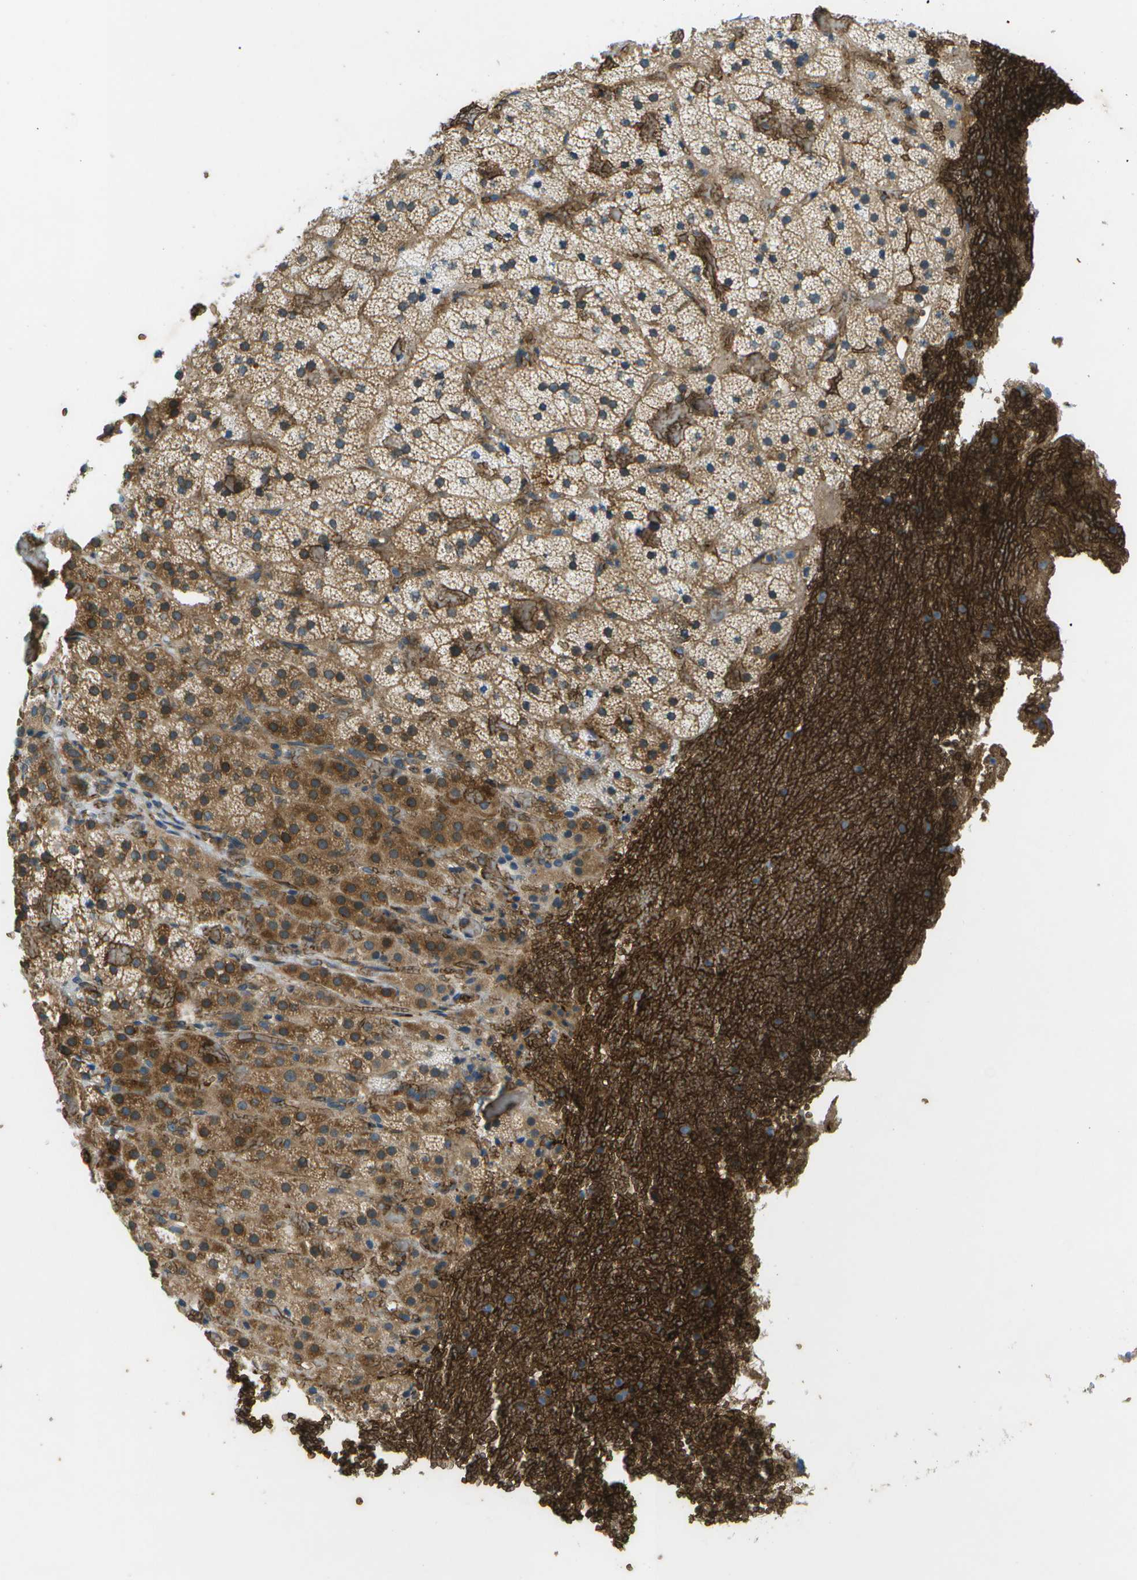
{"staining": {"intensity": "moderate", "quantity": ">75%", "location": "cytoplasmic/membranous"}, "tissue": "adrenal gland", "cell_type": "Glandular cells", "image_type": "normal", "snomed": [{"axis": "morphology", "description": "Normal tissue, NOS"}, {"axis": "topography", "description": "Adrenal gland"}], "caption": "A photomicrograph of adrenal gland stained for a protein shows moderate cytoplasmic/membranous brown staining in glandular cells.", "gene": "CTIF", "patient": {"sex": "female", "age": 59}}